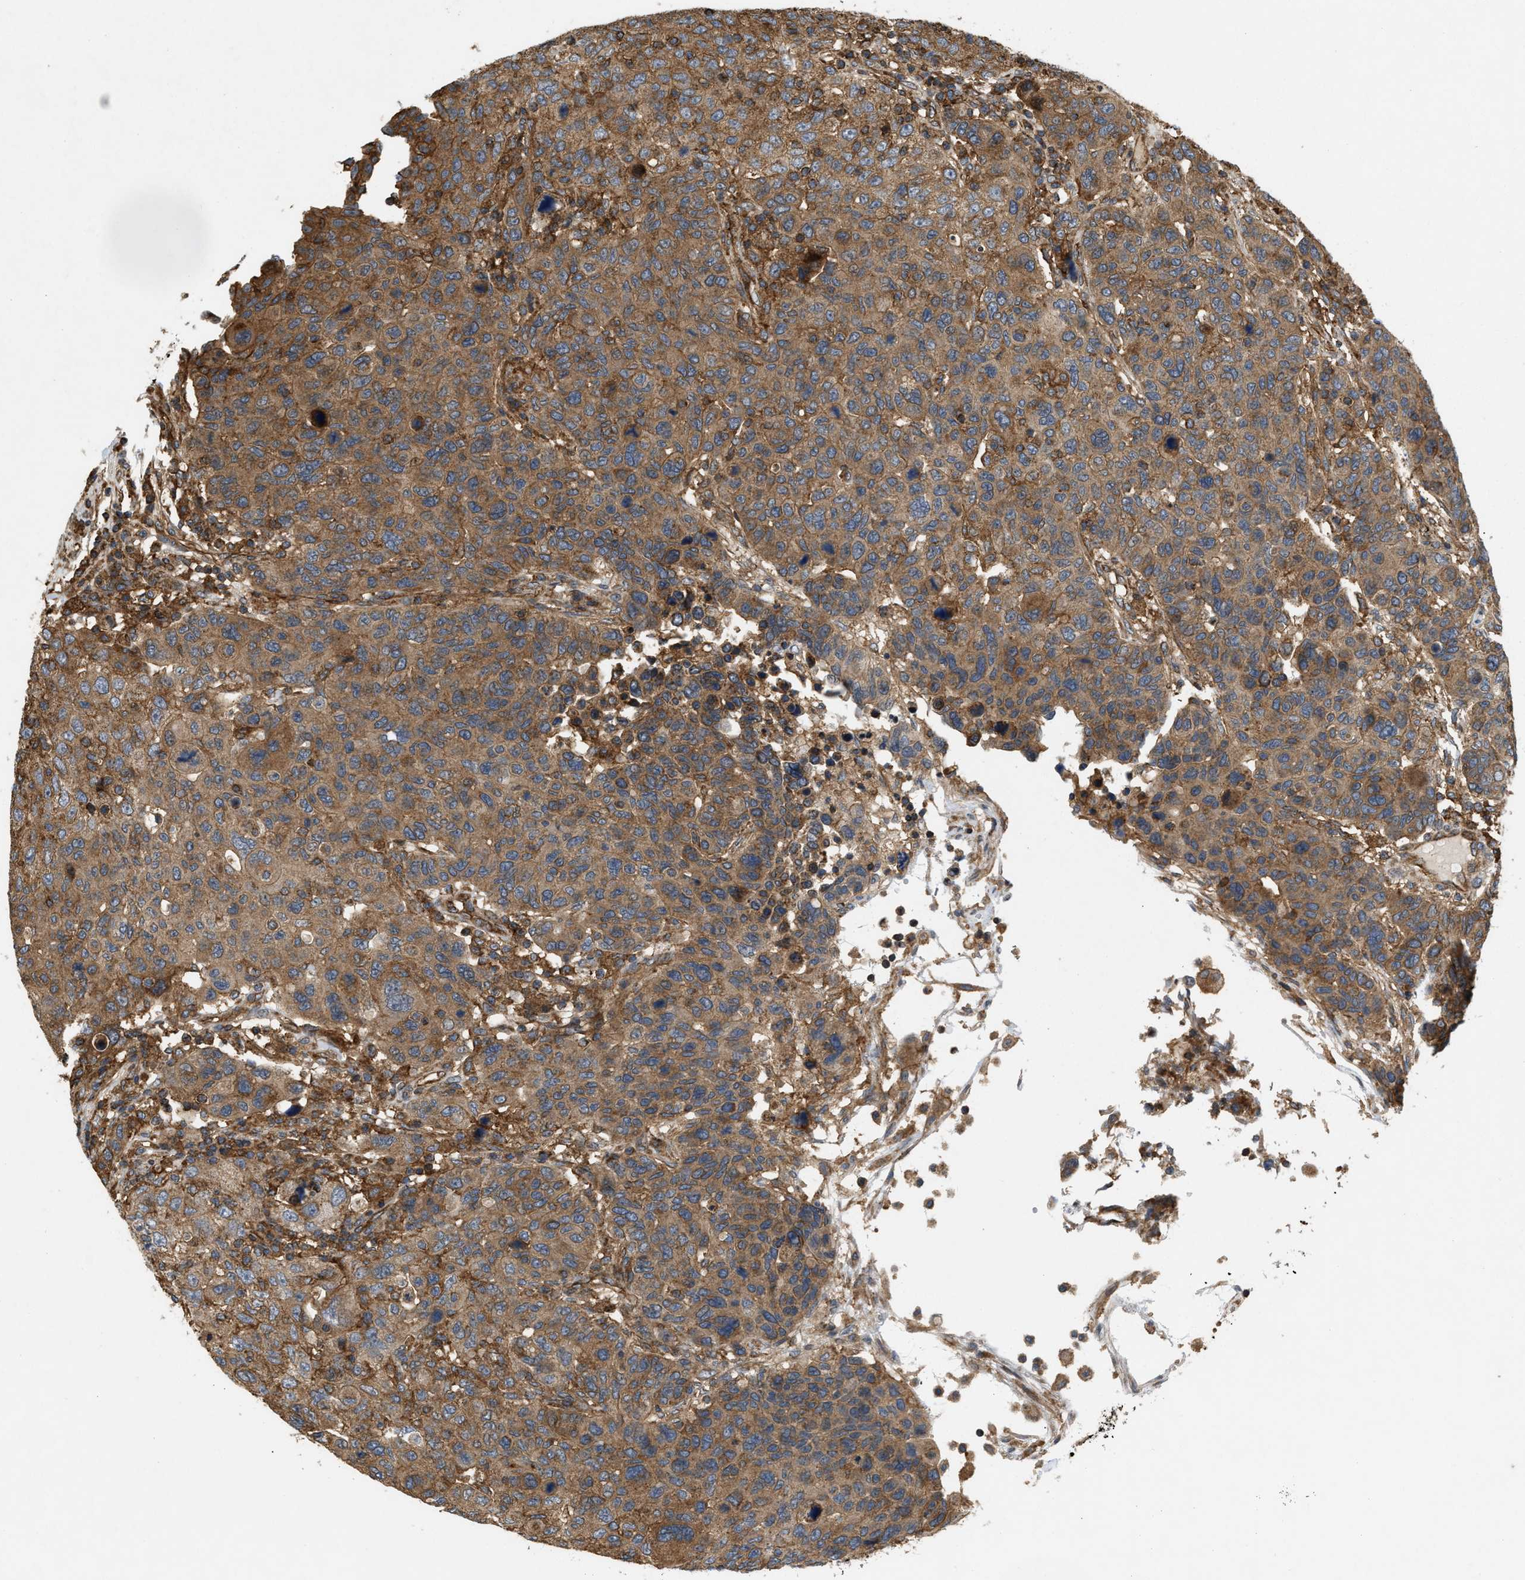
{"staining": {"intensity": "moderate", "quantity": ">75%", "location": "cytoplasmic/membranous"}, "tissue": "breast cancer", "cell_type": "Tumor cells", "image_type": "cancer", "snomed": [{"axis": "morphology", "description": "Duct carcinoma"}, {"axis": "topography", "description": "Breast"}], "caption": "DAB immunohistochemical staining of human breast cancer (invasive ductal carcinoma) displays moderate cytoplasmic/membranous protein positivity in approximately >75% of tumor cells. Nuclei are stained in blue.", "gene": "GNB4", "patient": {"sex": "female", "age": 37}}